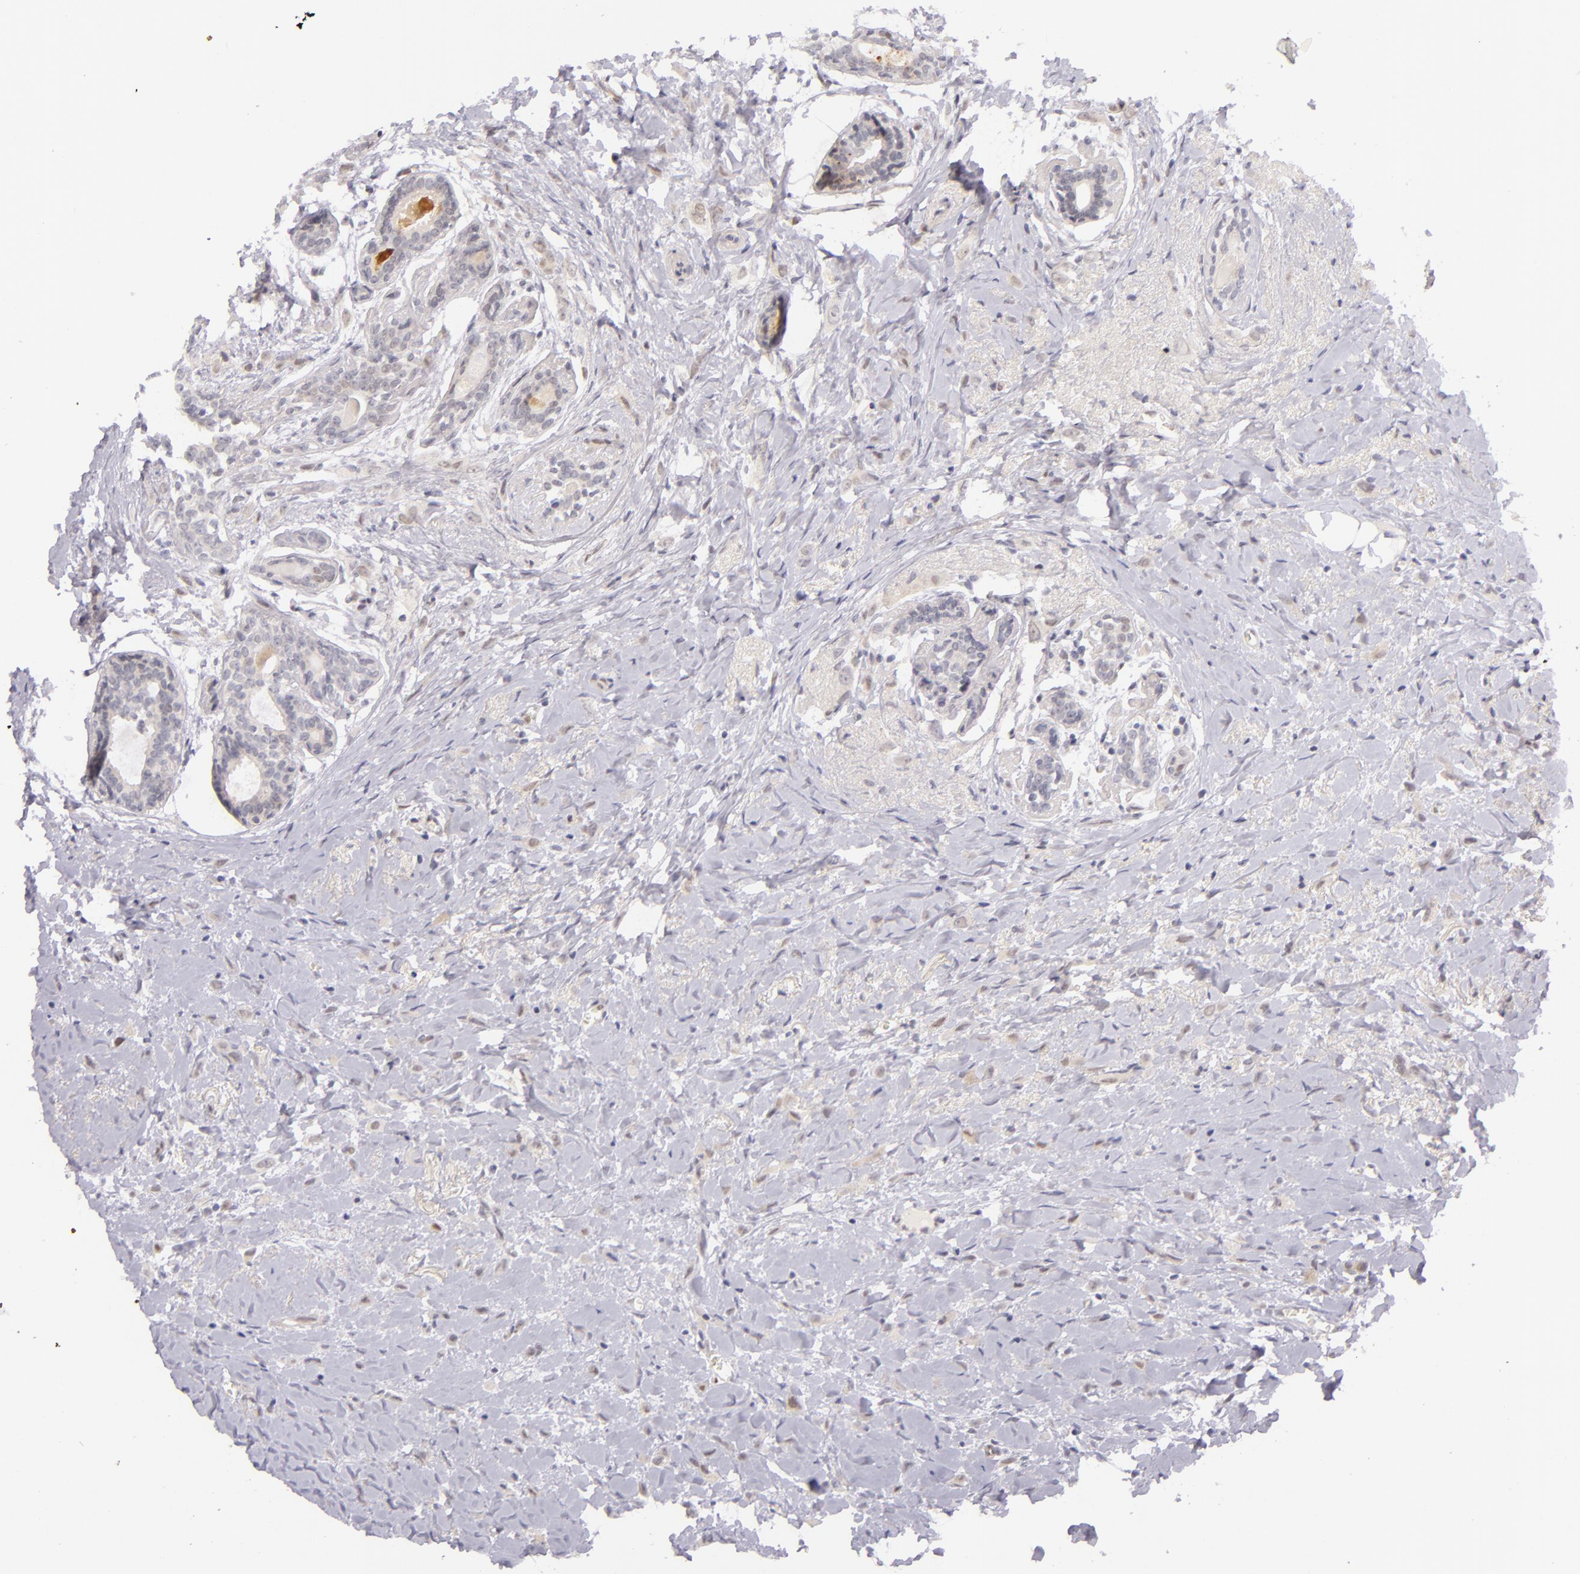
{"staining": {"intensity": "negative", "quantity": "none", "location": "none"}, "tissue": "breast cancer", "cell_type": "Tumor cells", "image_type": "cancer", "snomed": [{"axis": "morphology", "description": "Lobular carcinoma"}, {"axis": "topography", "description": "Breast"}], "caption": "Lobular carcinoma (breast) was stained to show a protein in brown. There is no significant staining in tumor cells.", "gene": "BCL3", "patient": {"sex": "female", "age": 57}}